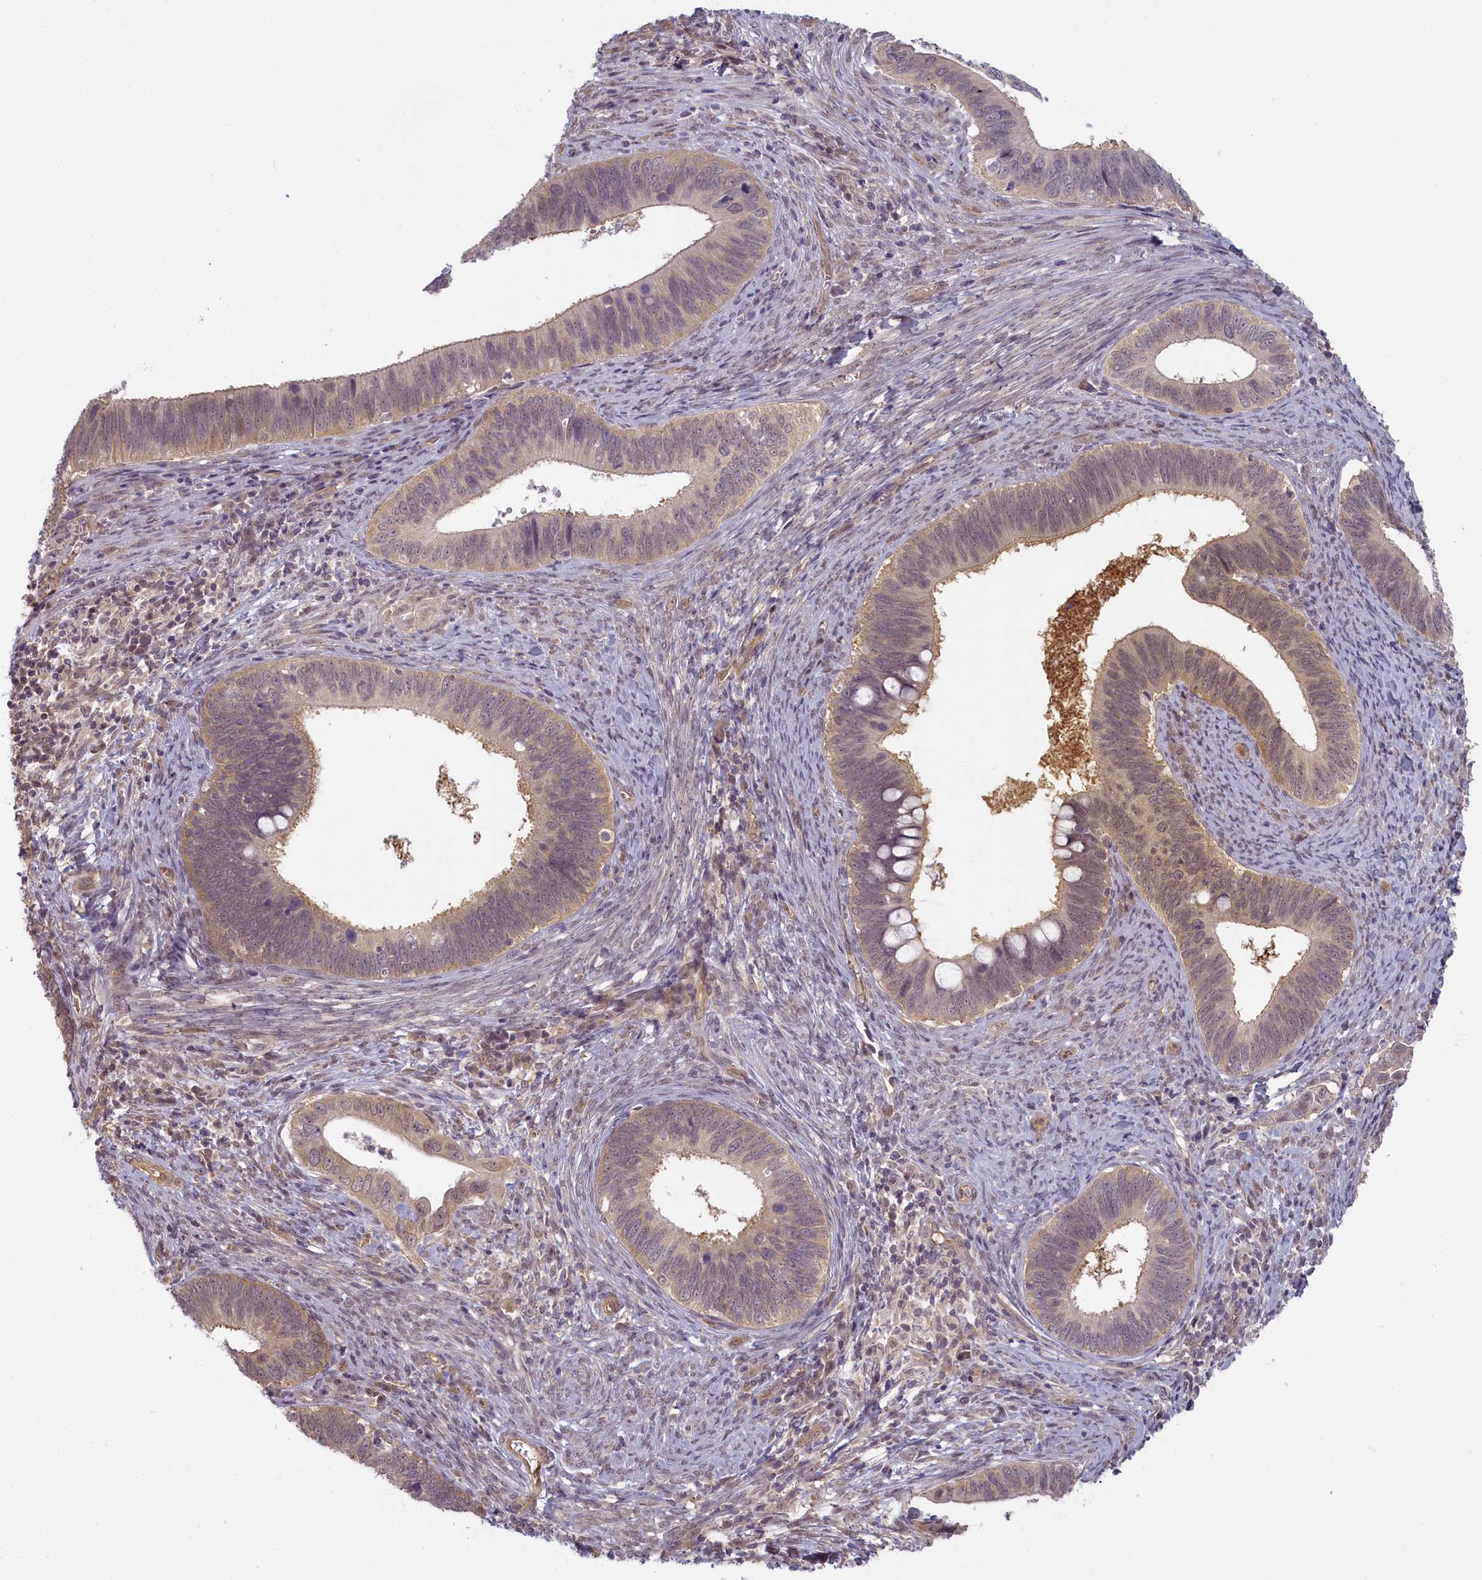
{"staining": {"intensity": "weak", "quantity": "25%-75%", "location": "cytoplasmic/membranous,nuclear"}, "tissue": "cervical cancer", "cell_type": "Tumor cells", "image_type": "cancer", "snomed": [{"axis": "morphology", "description": "Adenocarcinoma, NOS"}, {"axis": "topography", "description": "Cervix"}], "caption": "Brown immunohistochemical staining in cervical cancer exhibits weak cytoplasmic/membranous and nuclear staining in about 25%-75% of tumor cells. (DAB = brown stain, brightfield microscopy at high magnification).", "gene": "C19orf44", "patient": {"sex": "female", "age": 42}}